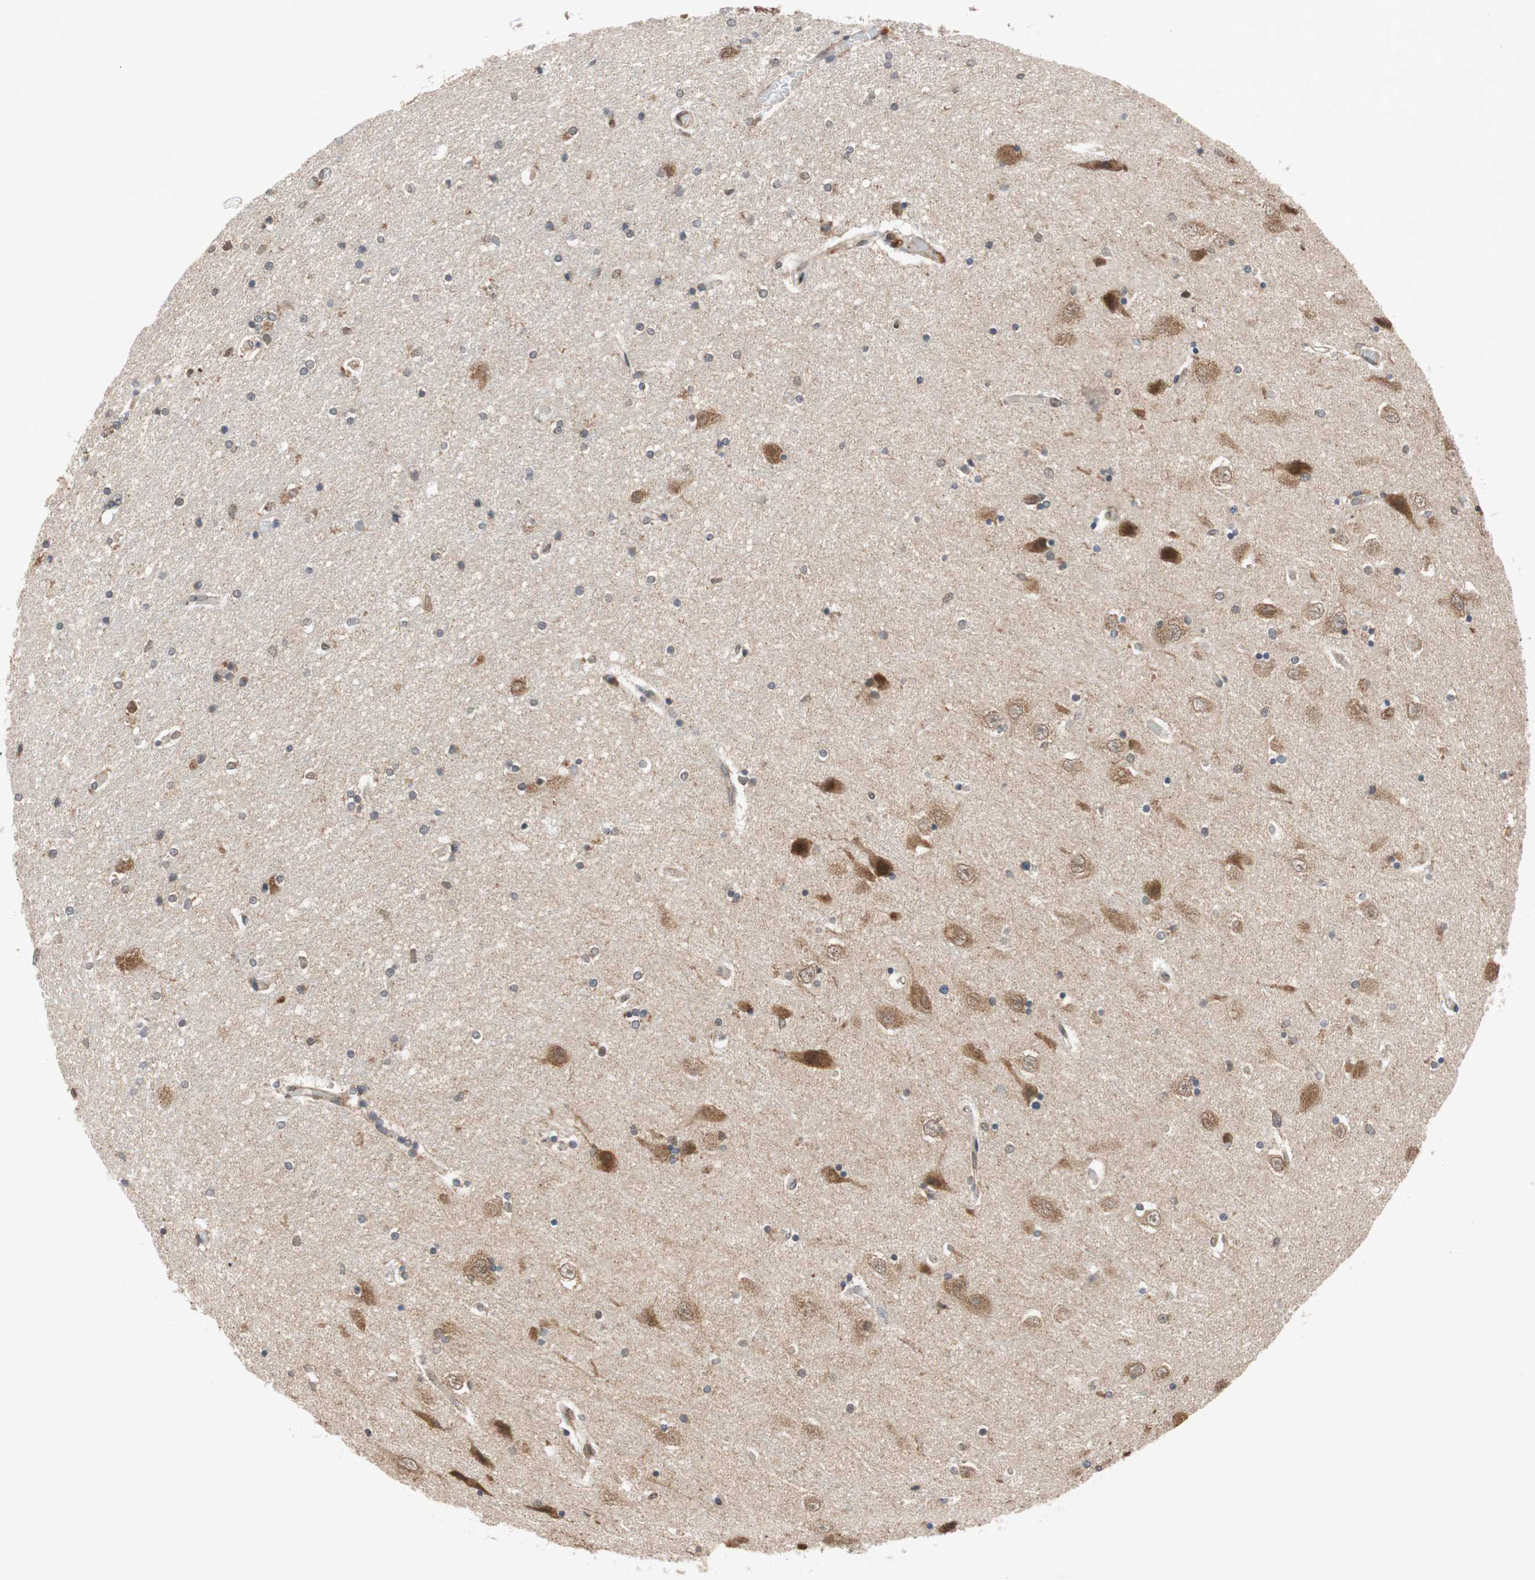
{"staining": {"intensity": "weak", "quantity": "<25%", "location": "cytoplasmic/membranous"}, "tissue": "hippocampus", "cell_type": "Glial cells", "image_type": "normal", "snomed": [{"axis": "morphology", "description": "Normal tissue, NOS"}, {"axis": "topography", "description": "Hippocampus"}], "caption": "Immunohistochemistry (IHC) of normal hippocampus displays no expression in glial cells.", "gene": "AUP1", "patient": {"sex": "female", "age": 54}}